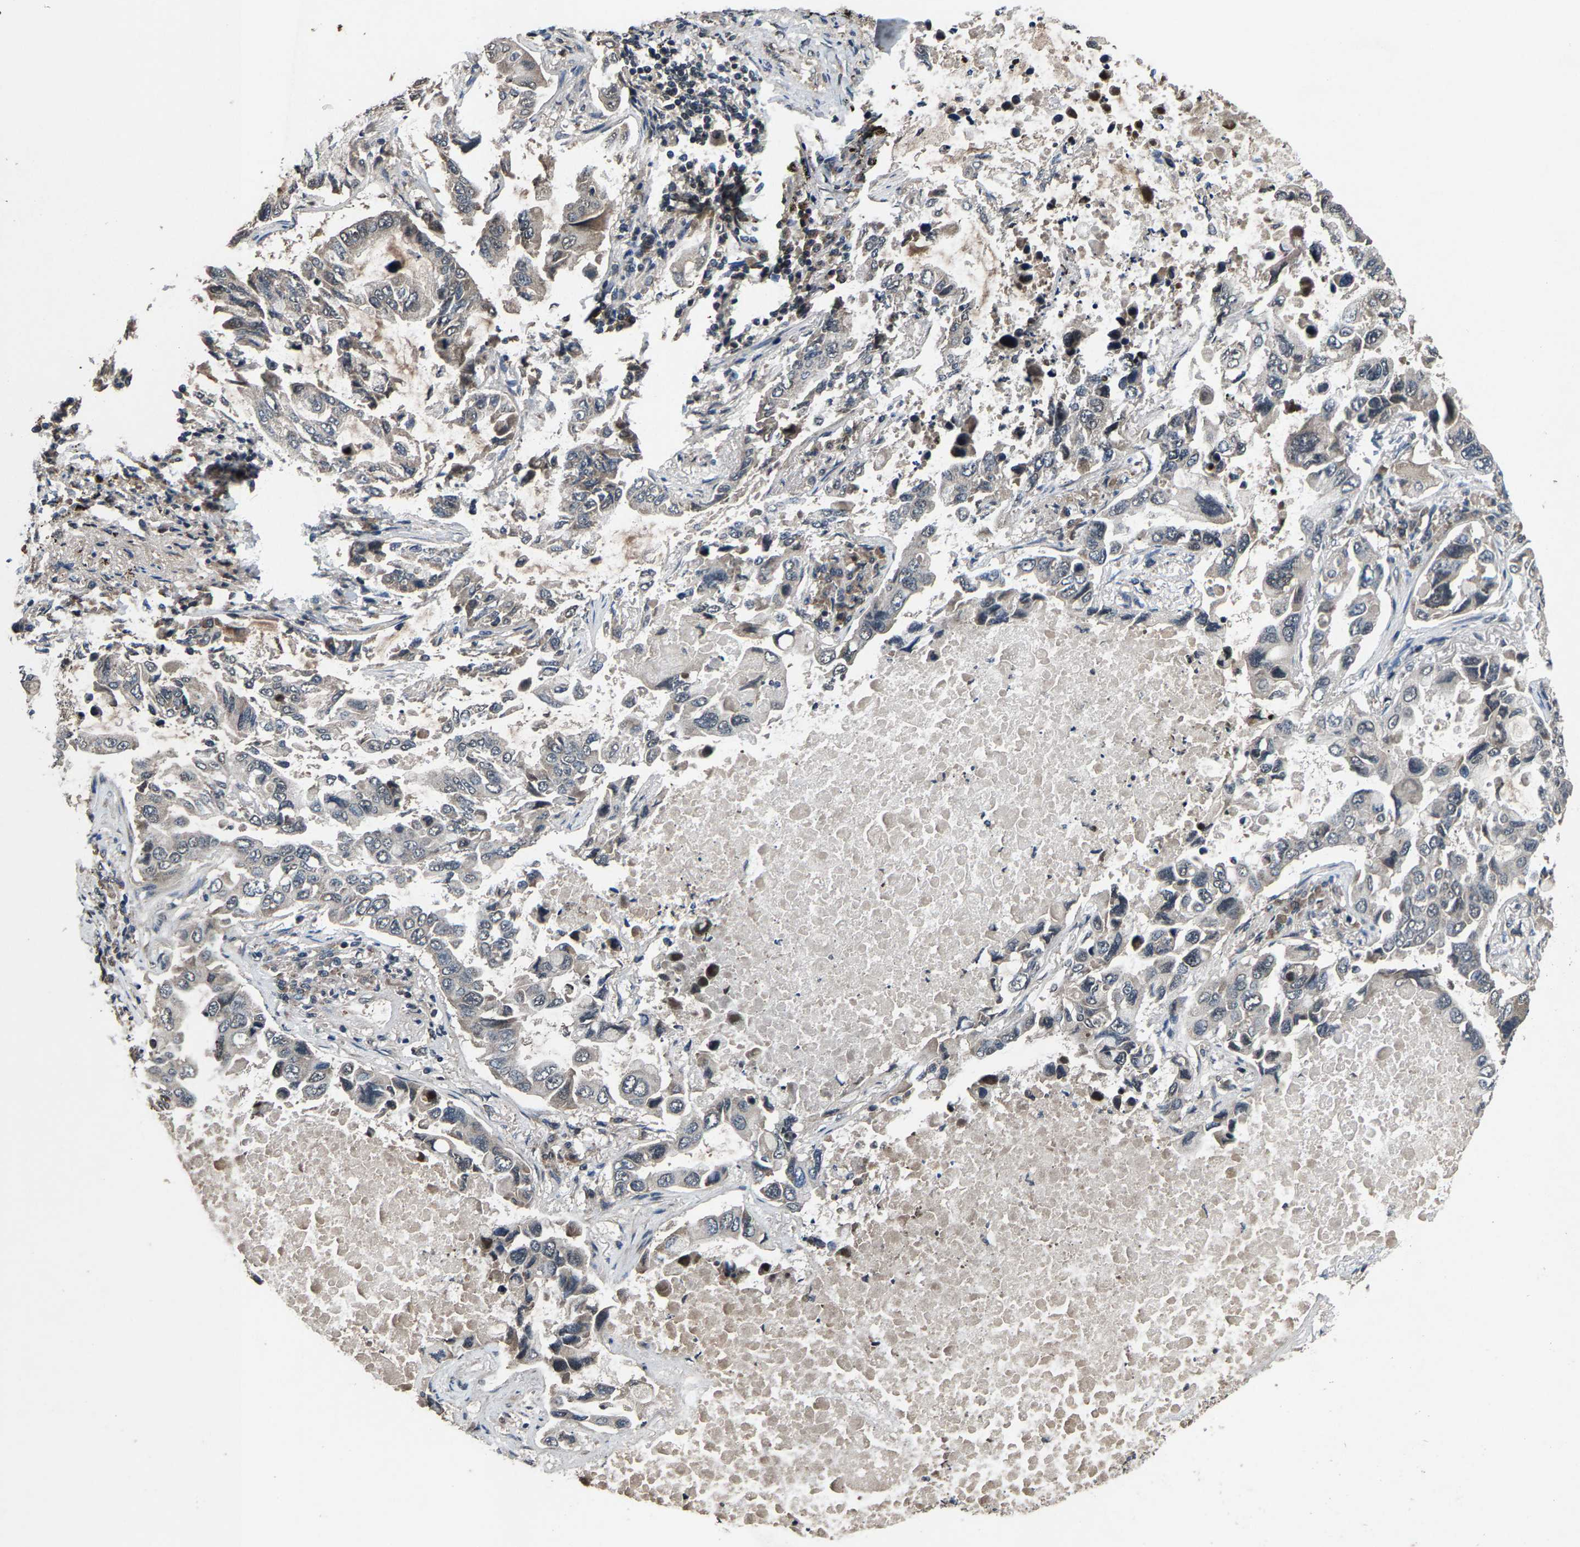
{"staining": {"intensity": "weak", "quantity": "<25%", "location": "nuclear"}, "tissue": "lung cancer", "cell_type": "Tumor cells", "image_type": "cancer", "snomed": [{"axis": "morphology", "description": "Adenocarcinoma, NOS"}, {"axis": "topography", "description": "Lung"}], "caption": "High magnification brightfield microscopy of adenocarcinoma (lung) stained with DAB (brown) and counterstained with hematoxylin (blue): tumor cells show no significant positivity.", "gene": "HUWE1", "patient": {"sex": "male", "age": 64}}